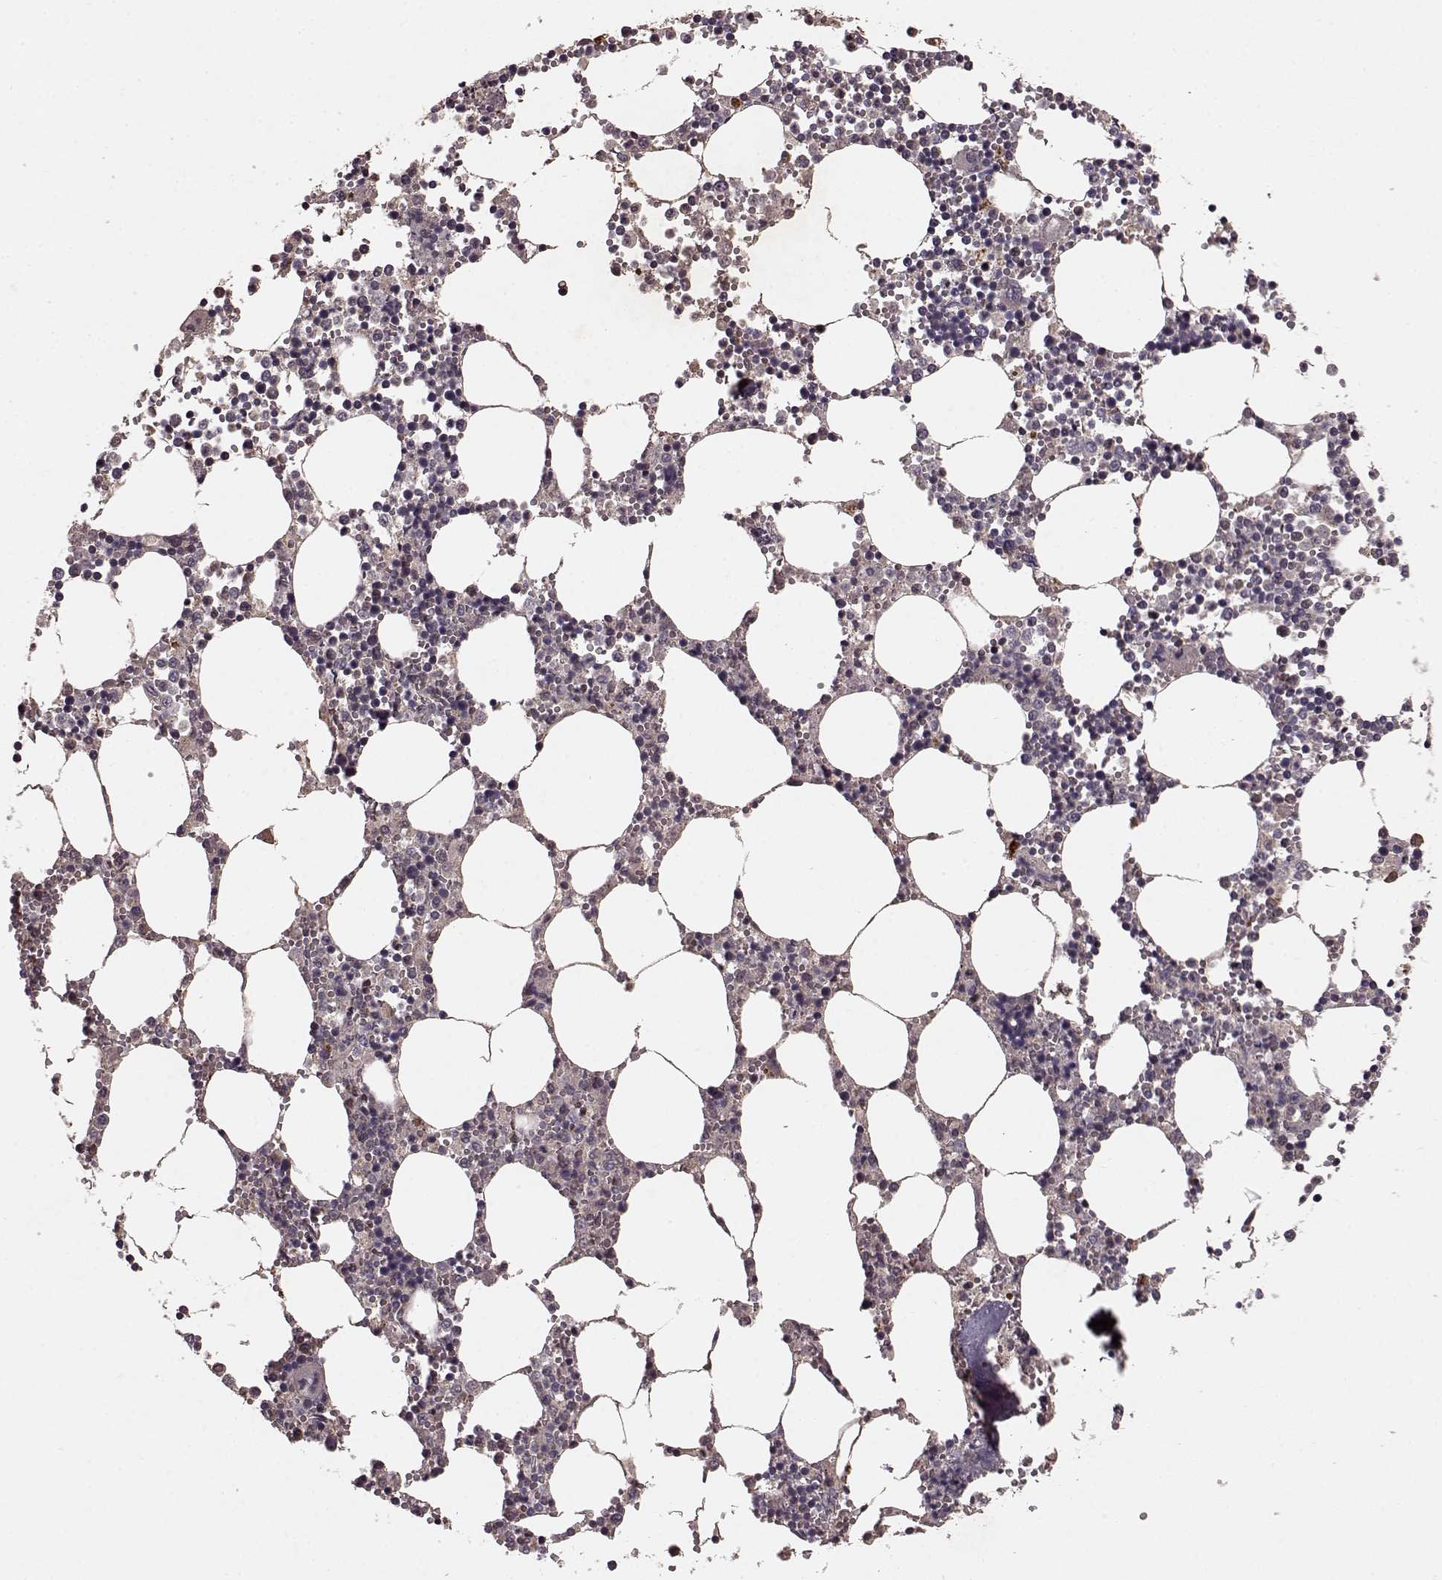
{"staining": {"intensity": "negative", "quantity": "none", "location": "none"}, "tissue": "bone marrow", "cell_type": "Hematopoietic cells", "image_type": "normal", "snomed": [{"axis": "morphology", "description": "Normal tissue, NOS"}, {"axis": "topography", "description": "Bone marrow"}], "caption": "Immunohistochemistry (IHC) micrograph of normal human bone marrow stained for a protein (brown), which reveals no expression in hematopoietic cells. Nuclei are stained in blue.", "gene": "FRRS1L", "patient": {"sex": "male", "age": 54}}